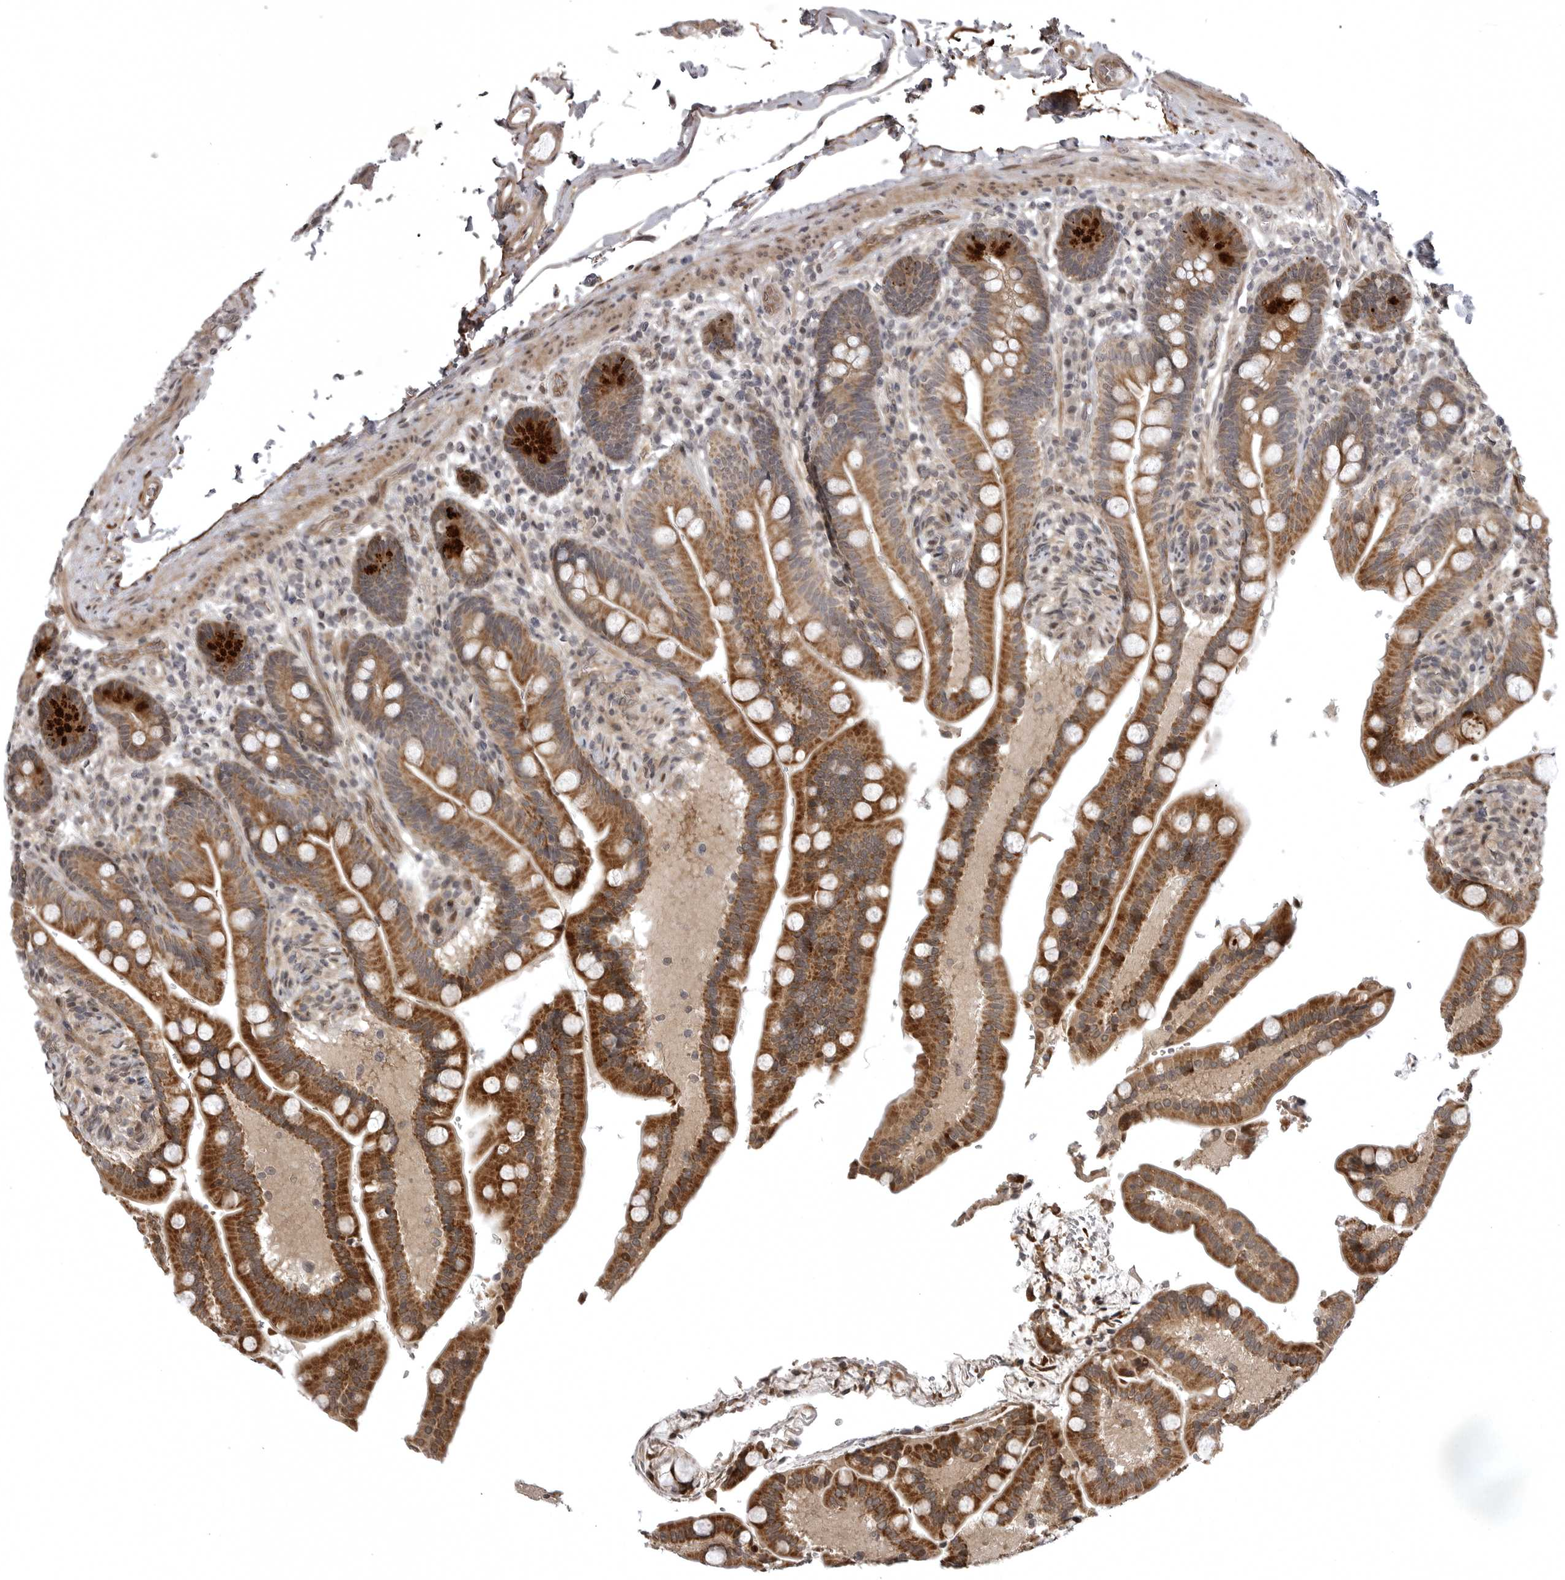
{"staining": {"intensity": "moderate", "quantity": ">75%", "location": "cytoplasmic/membranous"}, "tissue": "colon", "cell_type": "Endothelial cells", "image_type": "normal", "snomed": [{"axis": "morphology", "description": "Normal tissue, NOS"}, {"axis": "topography", "description": "Smooth muscle"}, {"axis": "topography", "description": "Colon"}], "caption": "The image displays immunohistochemical staining of normal colon. There is moderate cytoplasmic/membranous expression is appreciated in approximately >75% of endothelial cells. The protein is stained brown, and the nuclei are stained in blue (DAB (3,3'-diaminobenzidine) IHC with brightfield microscopy, high magnification).", "gene": "SNX16", "patient": {"sex": "male", "age": 73}}